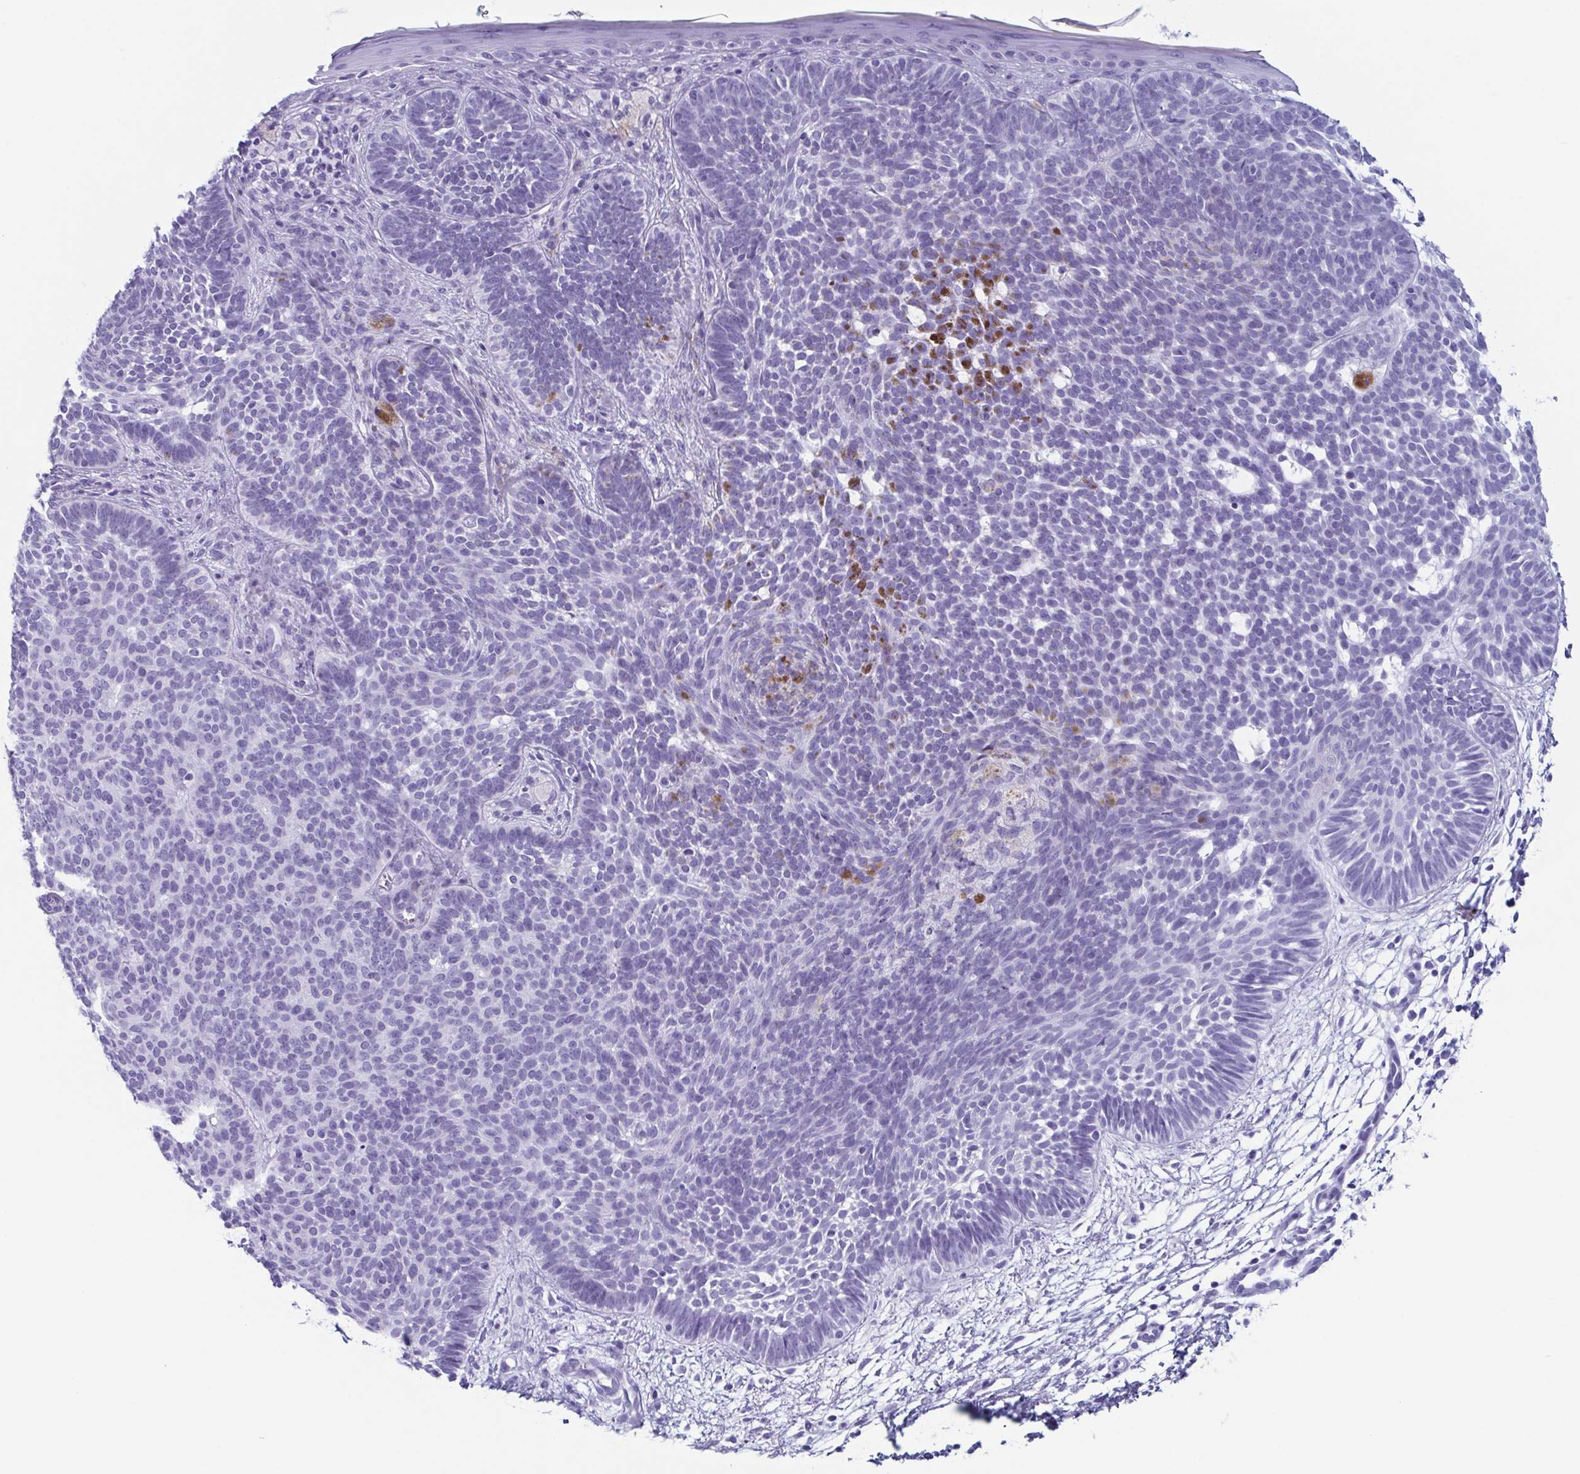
{"staining": {"intensity": "negative", "quantity": "none", "location": "none"}, "tissue": "skin cancer", "cell_type": "Tumor cells", "image_type": "cancer", "snomed": [{"axis": "morphology", "description": "Basal cell carcinoma"}, {"axis": "topography", "description": "Skin"}], "caption": "Skin basal cell carcinoma stained for a protein using immunohistochemistry (IHC) exhibits no staining tumor cells.", "gene": "ENKUR", "patient": {"sex": "female", "age": 85}}